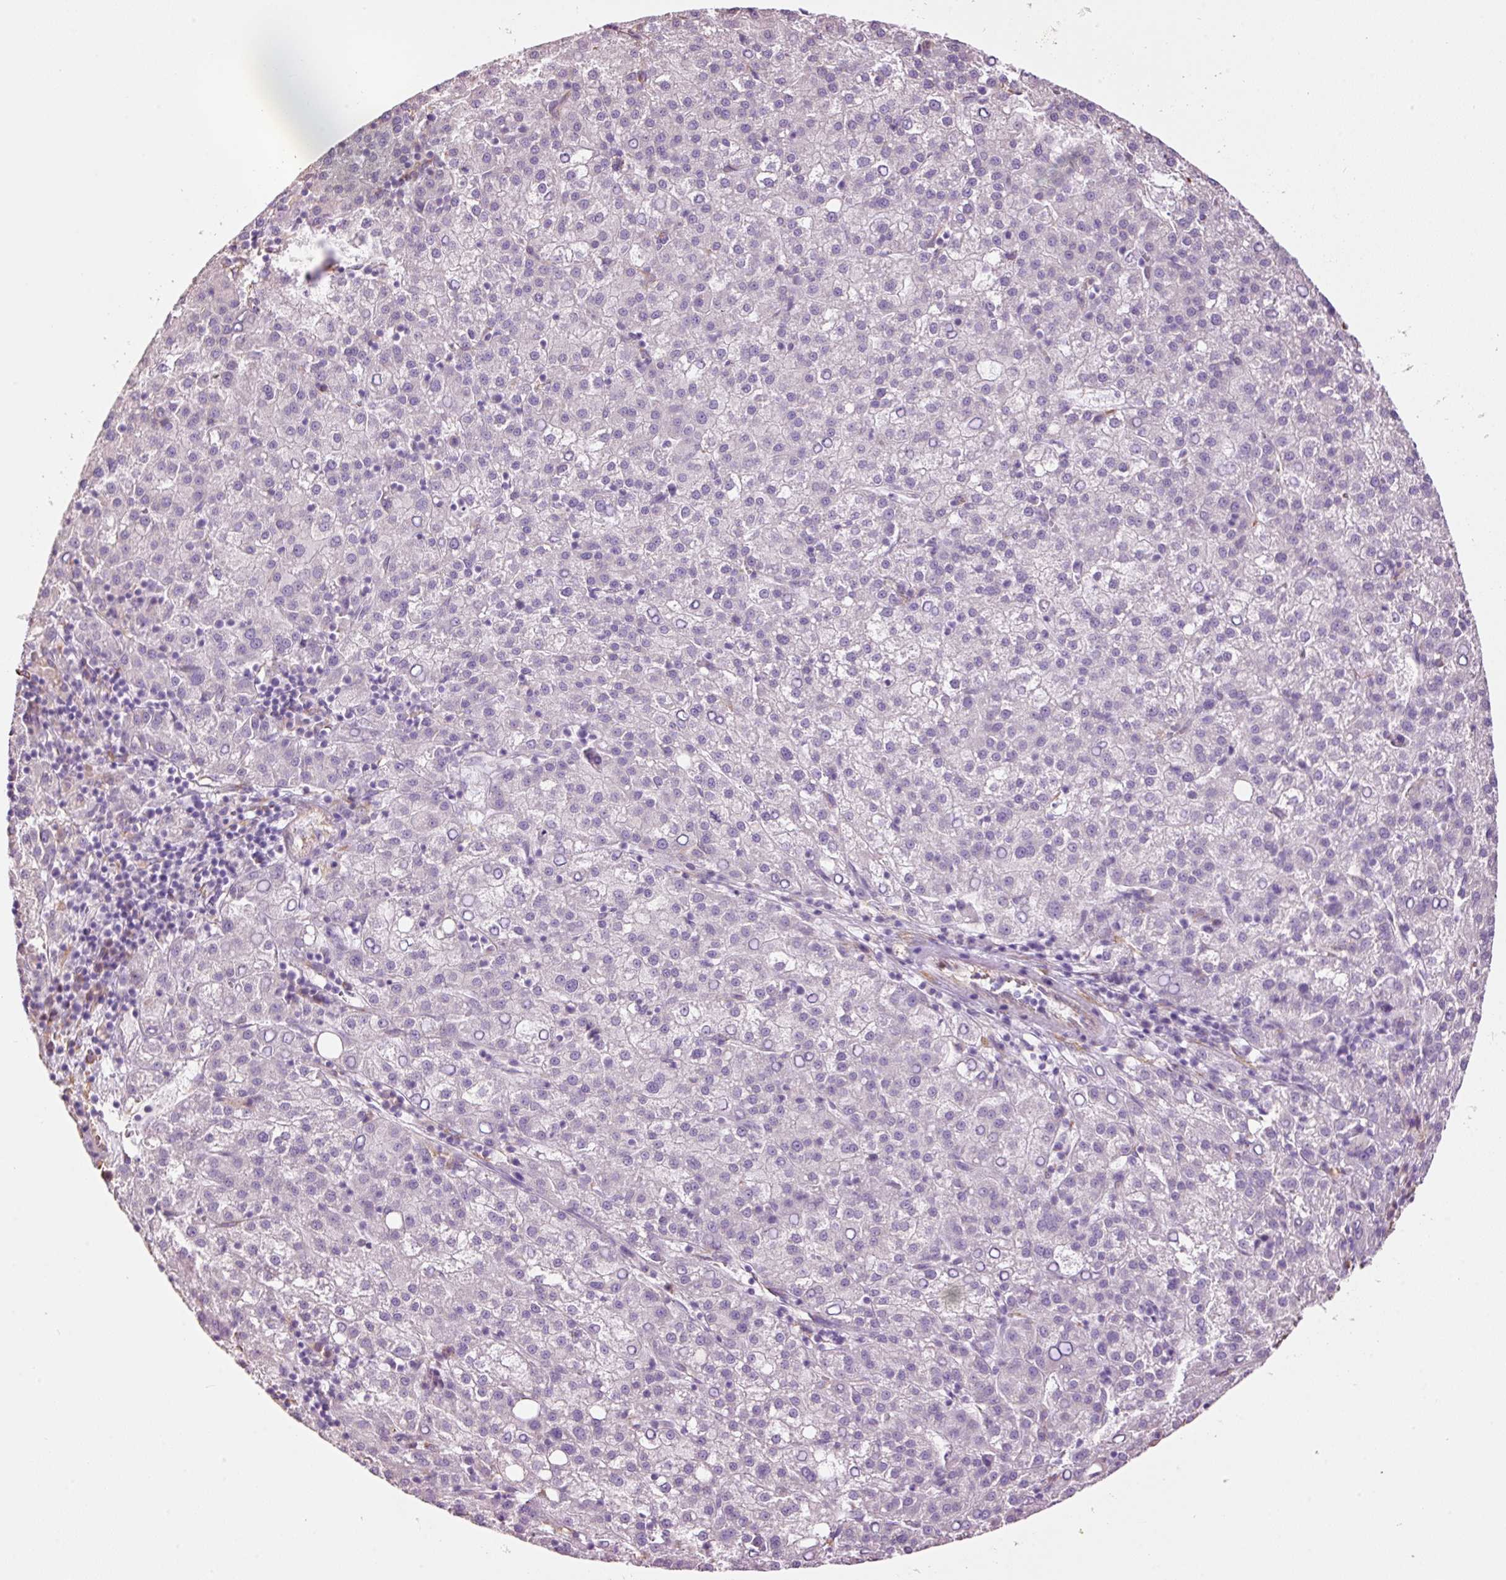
{"staining": {"intensity": "negative", "quantity": "none", "location": "none"}, "tissue": "liver cancer", "cell_type": "Tumor cells", "image_type": "cancer", "snomed": [{"axis": "morphology", "description": "Carcinoma, Hepatocellular, NOS"}, {"axis": "topography", "description": "Liver"}], "caption": "Tumor cells show no significant positivity in liver cancer. (DAB IHC, high magnification).", "gene": "GCG", "patient": {"sex": "female", "age": 58}}